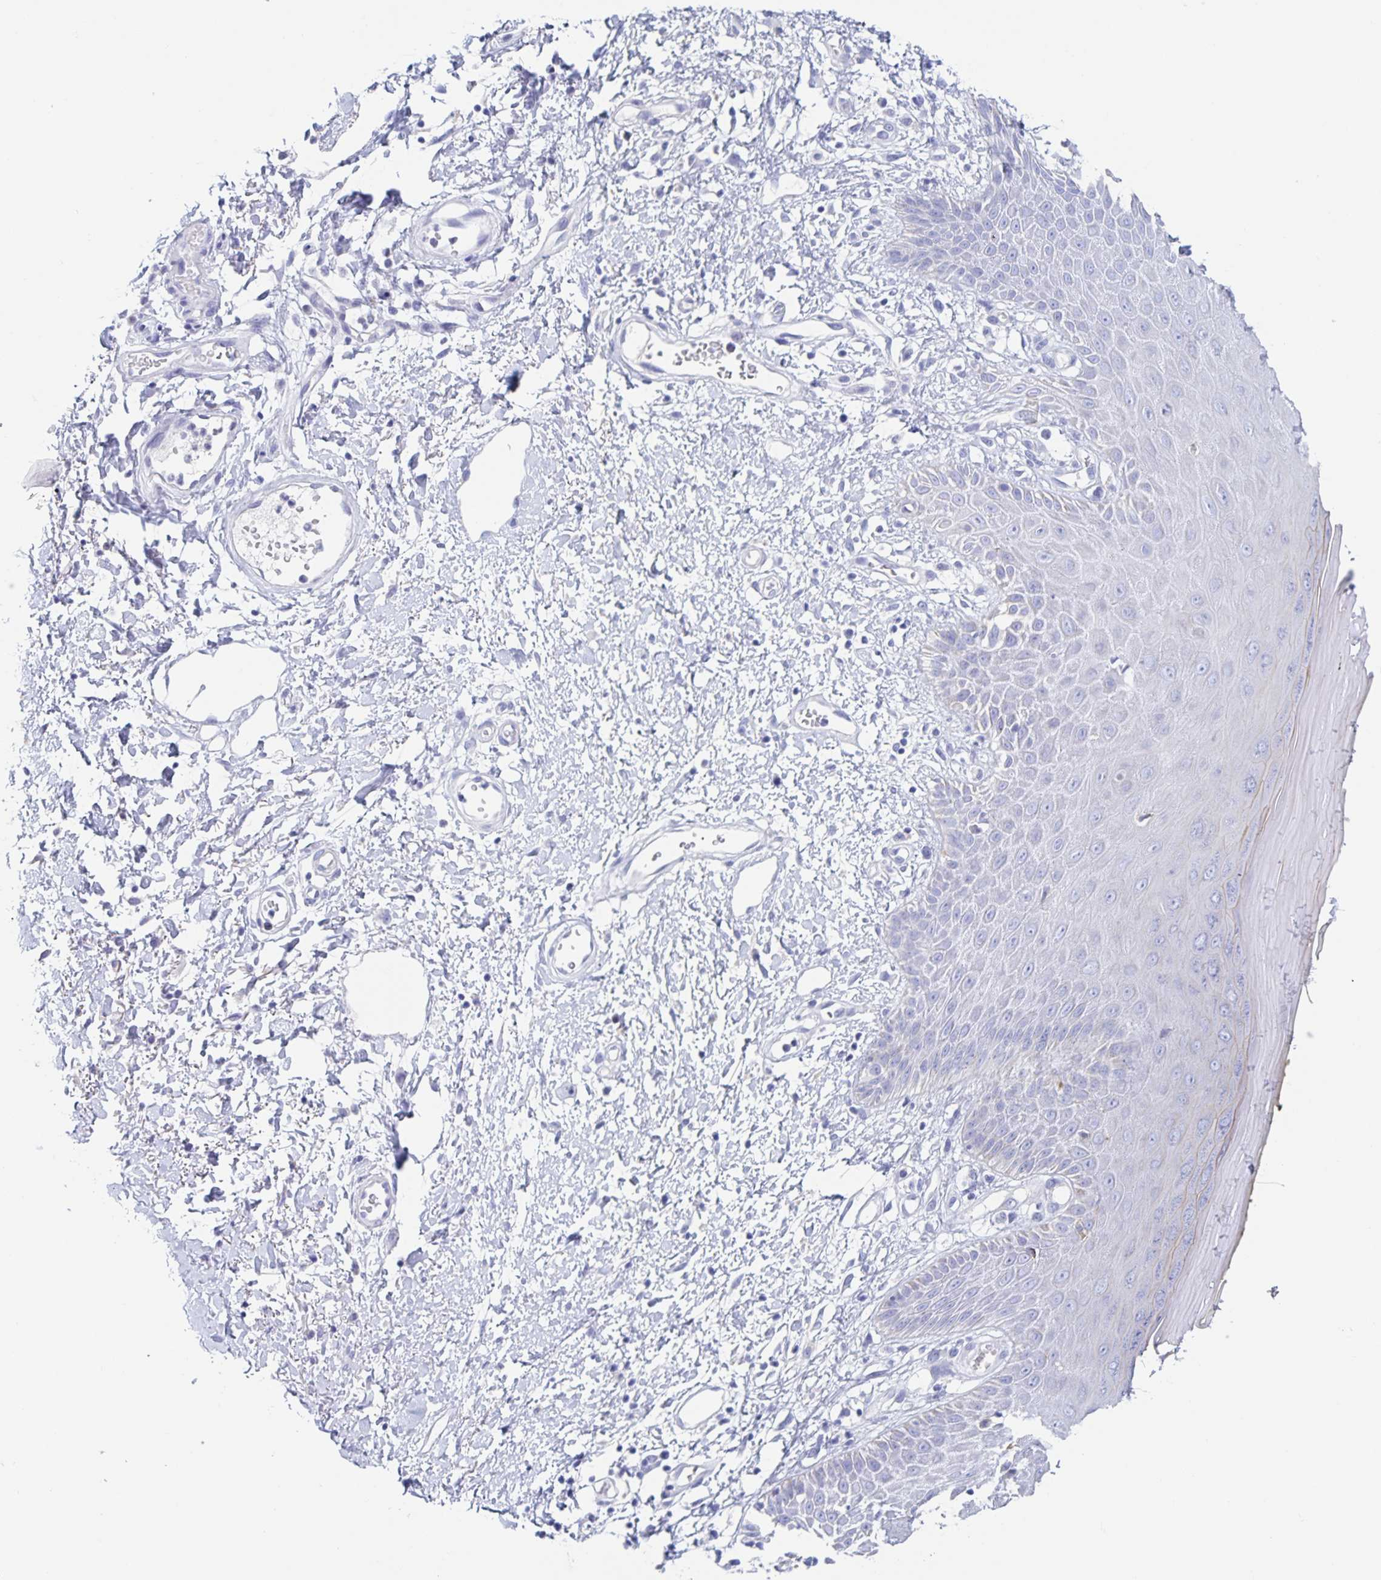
{"staining": {"intensity": "negative", "quantity": "none", "location": "none"}, "tissue": "skin", "cell_type": "Epidermal cells", "image_type": "normal", "snomed": [{"axis": "morphology", "description": "Normal tissue, NOS"}, {"axis": "topography", "description": "Anal"}, {"axis": "topography", "description": "Peripheral nerve tissue"}], "caption": "This is an immunohistochemistry histopathology image of unremarkable human skin. There is no positivity in epidermal cells.", "gene": "DMBT1", "patient": {"sex": "male", "age": 78}}